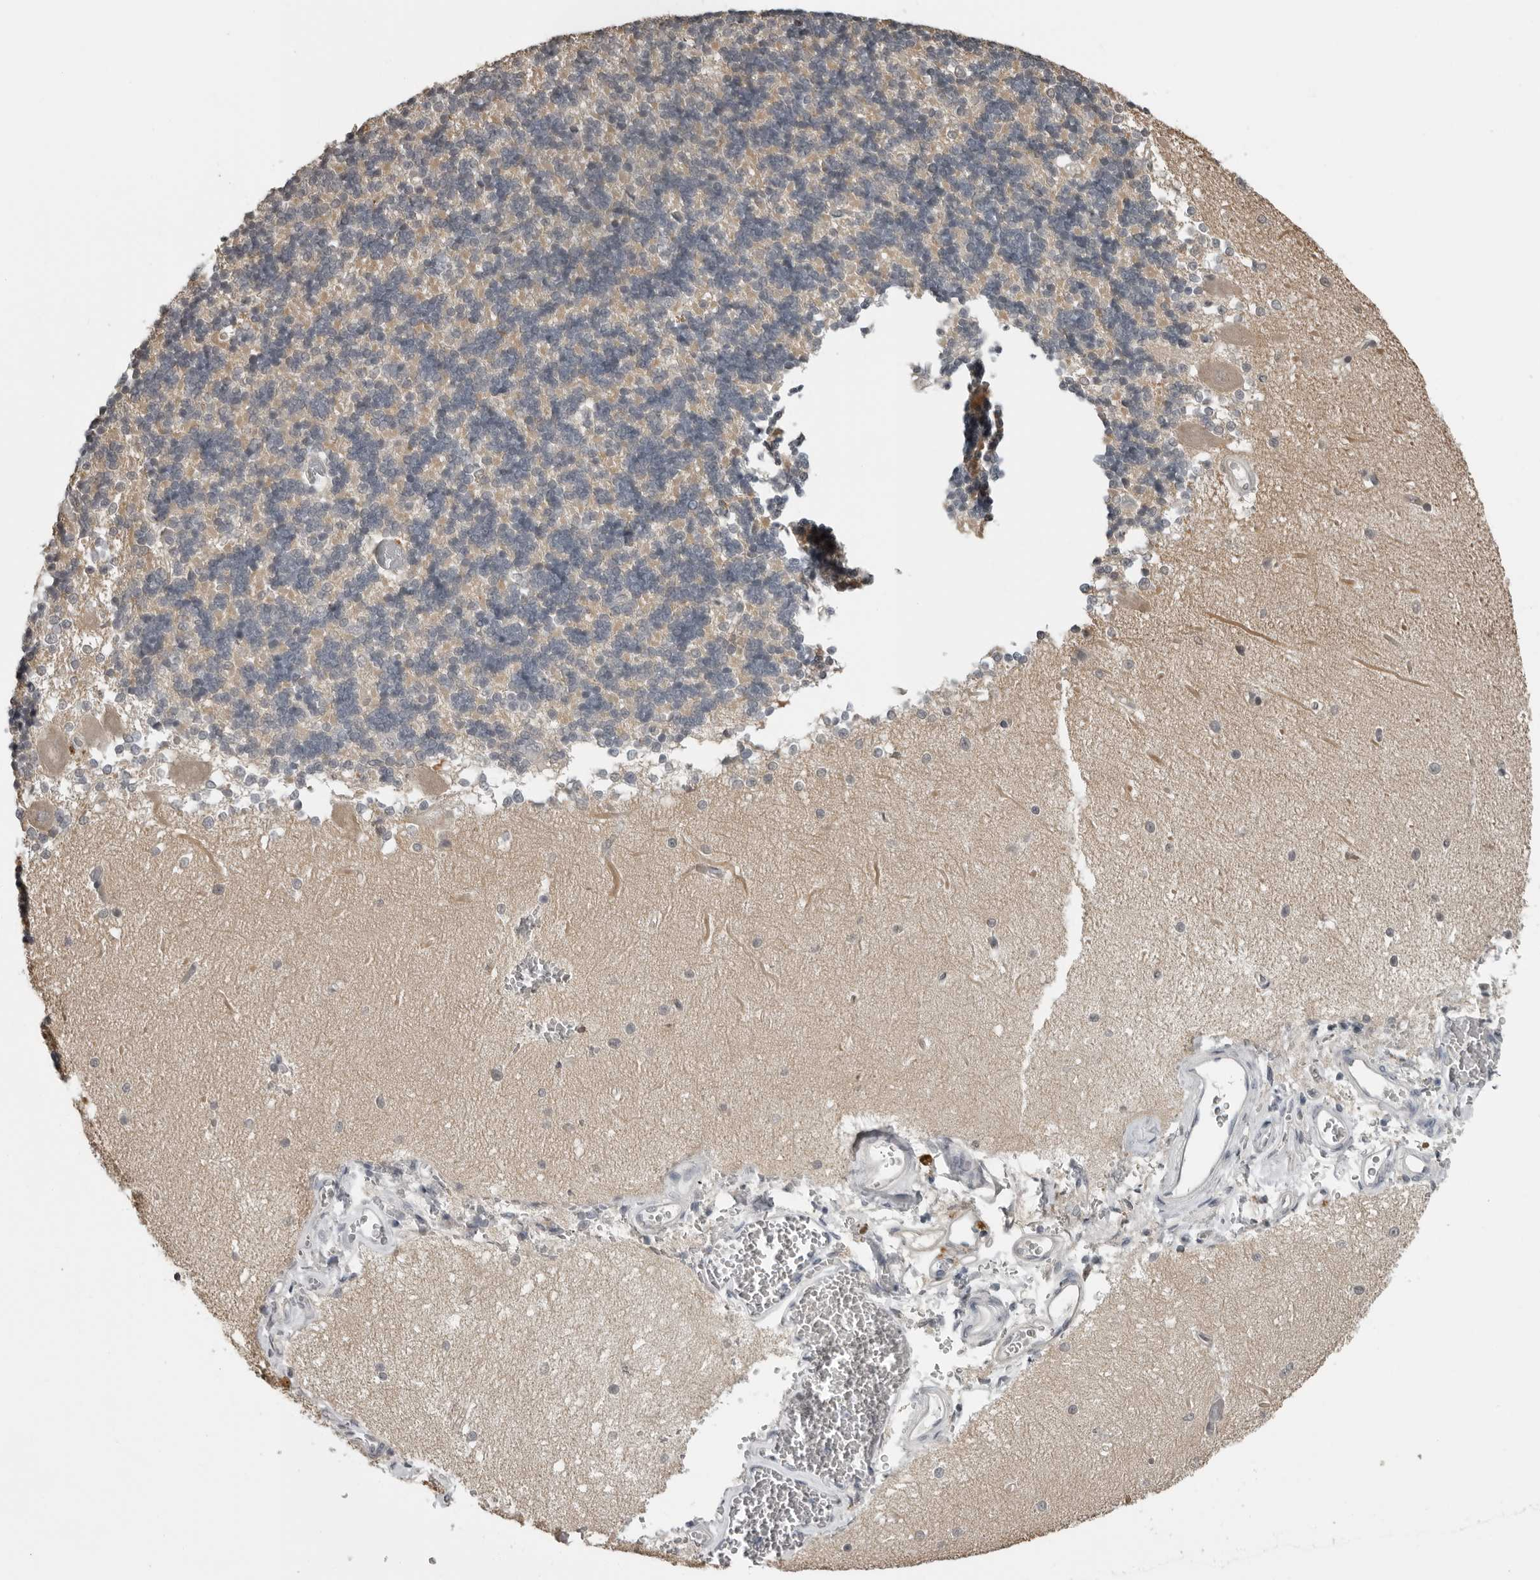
{"staining": {"intensity": "negative", "quantity": "none", "location": "none"}, "tissue": "cerebellum", "cell_type": "Cells in granular layer", "image_type": "normal", "snomed": [{"axis": "morphology", "description": "Normal tissue, NOS"}, {"axis": "topography", "description": "Cerebellum"}], "caption": "Micrograph shows no significant protein positivity in cells in granular layer of normal cerebellum. (DAB (3,3'-diaminobenzidine) immunohistochemistry, high magnification).", "gene": "PRRX2", "patient": {"sex": "male", "age": 37}}